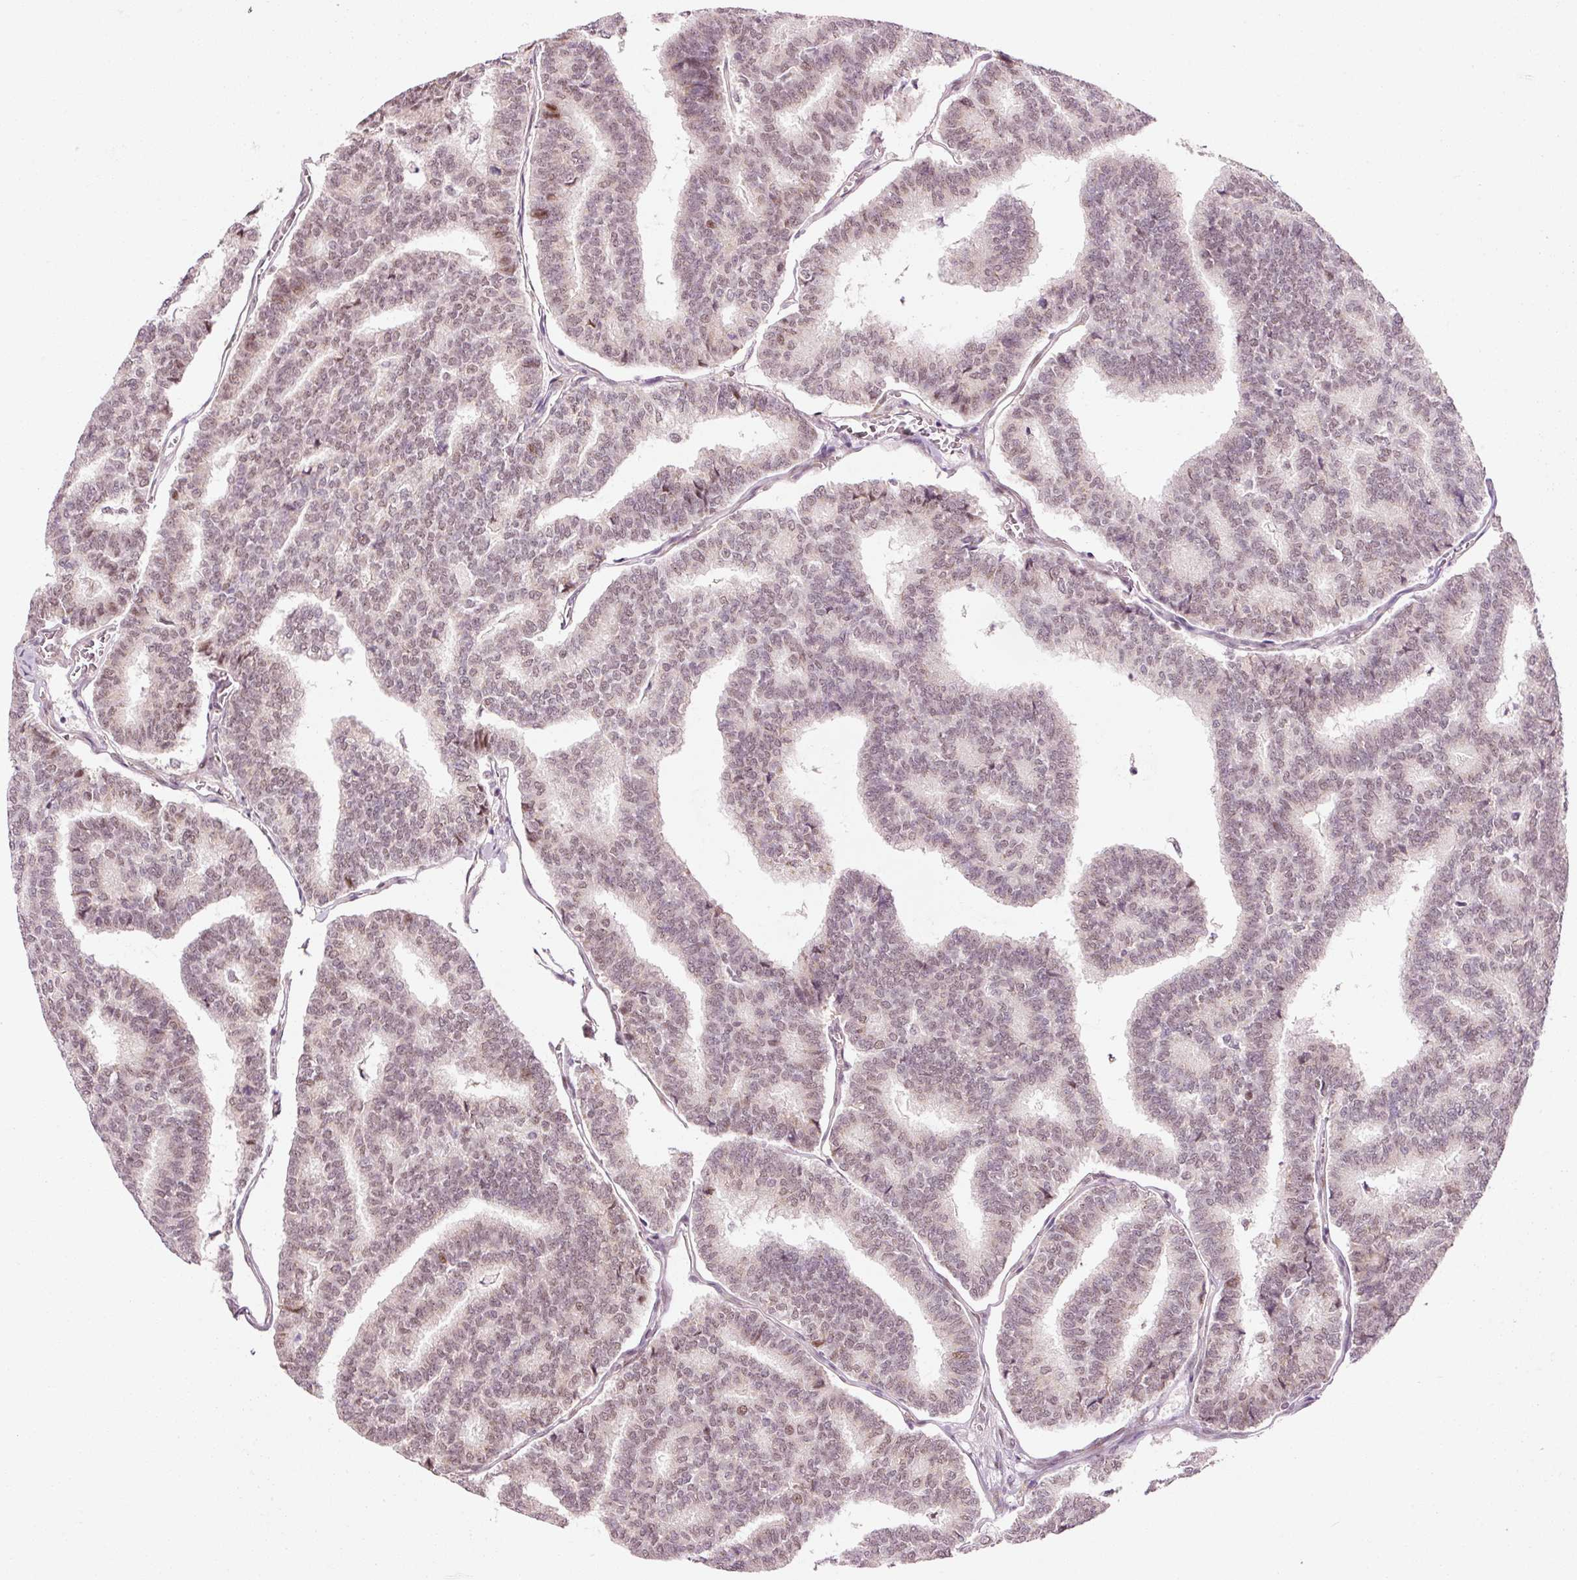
{"staining": {"intensity": "weak", "quantity": "25%-75%", "location": "nuclear"}, "tissue": "thyroid cancer", "cell_type": "Tumor cells", "image_type": "cancer", "snomed": [{"axis": "morphology", "description": "Papillary adenocarcinoma, NOS"}, {"axis": "topography", "description": "Thyroid gland"}], "caption": "The immunohistochemical stain shows weak nuclear staining in tumor cells of thyroid papillary adenocarcinoma tissue.", "gene": "ANKRD20A1", "patient": {"sex": "female", "age": 35}}